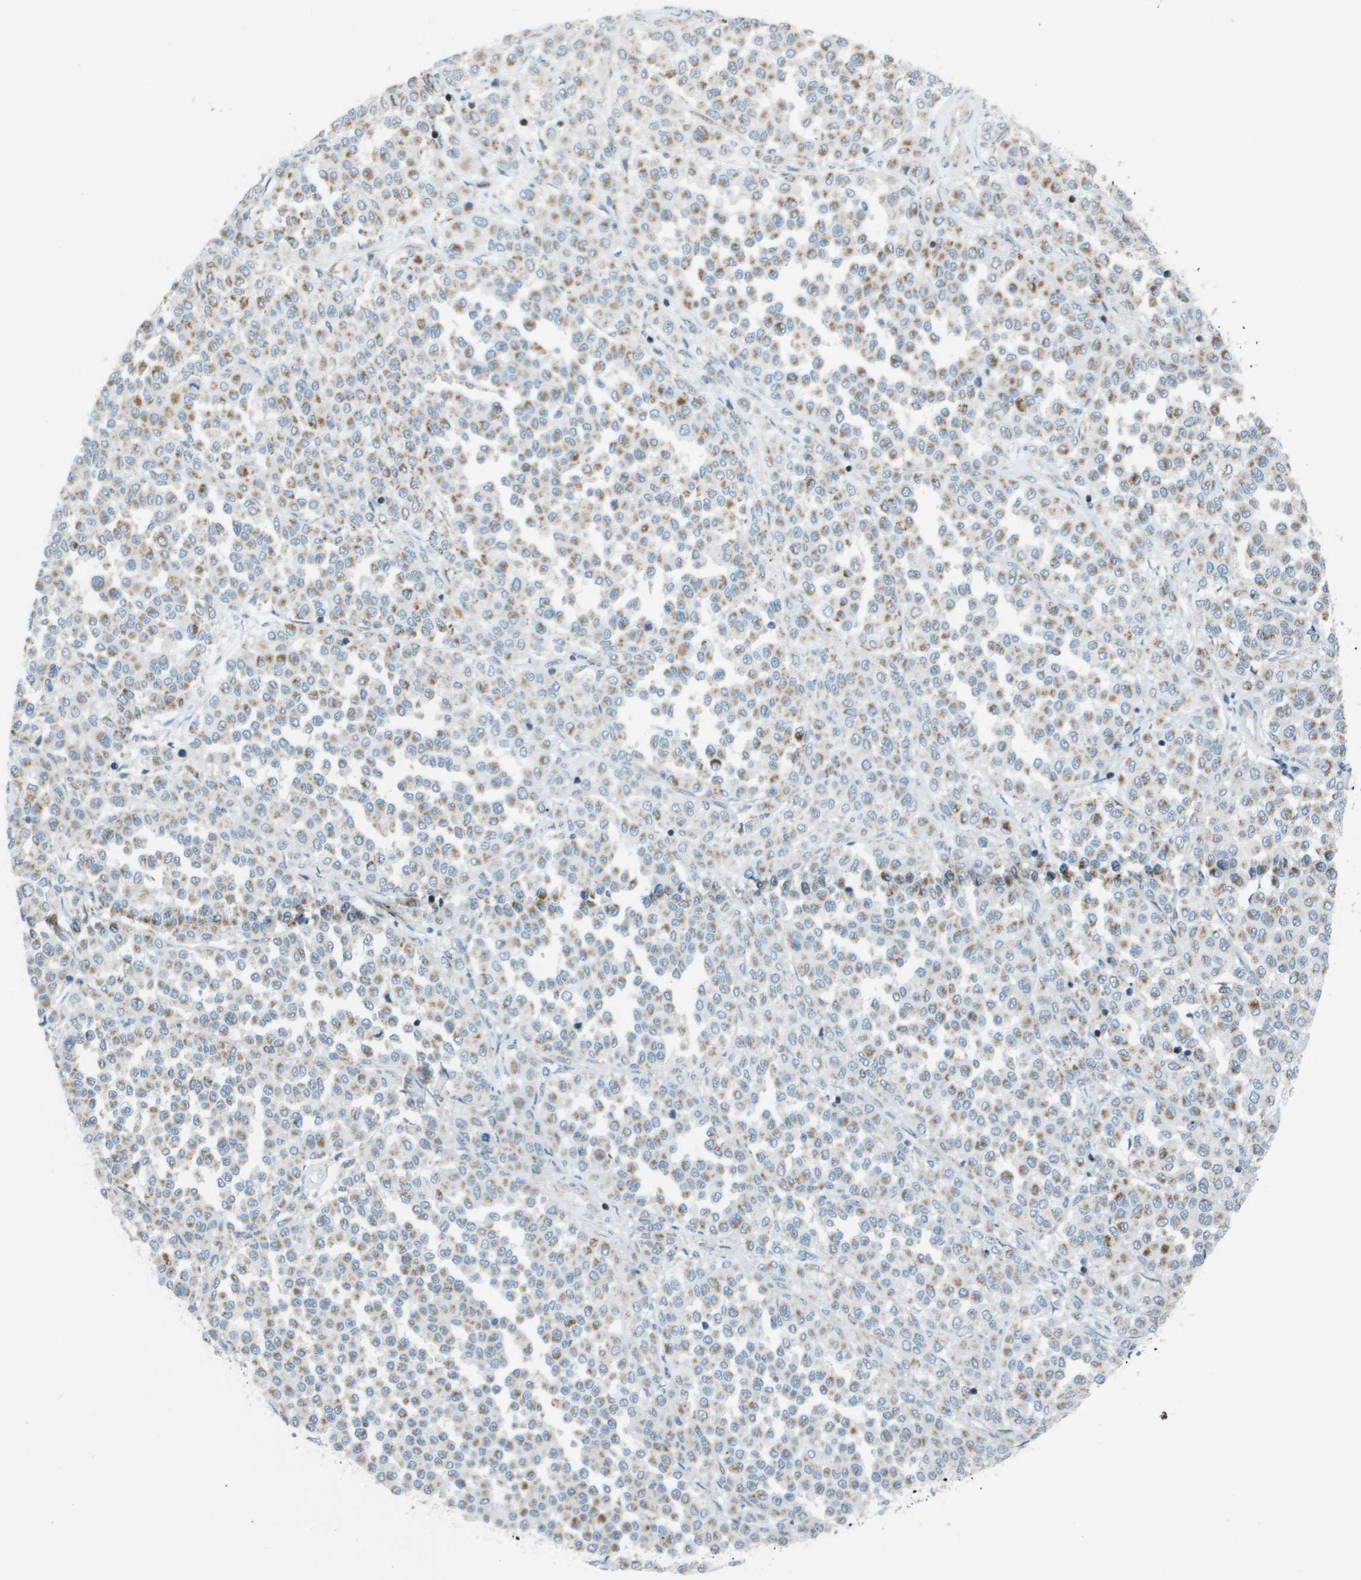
{"staining": {"intensity": "moderate", "quantity": ">75%", "location": "cytoplasmic/membranous"}, "tissue": "melanoma", "cell_type": "Tumor cells", "image_type": "cancer", "snomed": [{"axis": "morphology", "description": "Malignant melanoma, Metastatic site"}, {"axis": "topography", "description": "Pancreas"}], "caption": "Immunohistochemistry (DAB (3,3'-diaminobenzidine)) staining of human malignant melanoma (metastatic site) displays moderate cytoplasmic/membranous protein positivity in approximately >75% of tumor cells. The staining was performed using DAB to visualize the protein expression in brown, while the nuclei were stained in blue with hematoxylin (Magnification: 20x).", "gene": "MGAT3", "patient": {"sex": "female", "age": 30}}